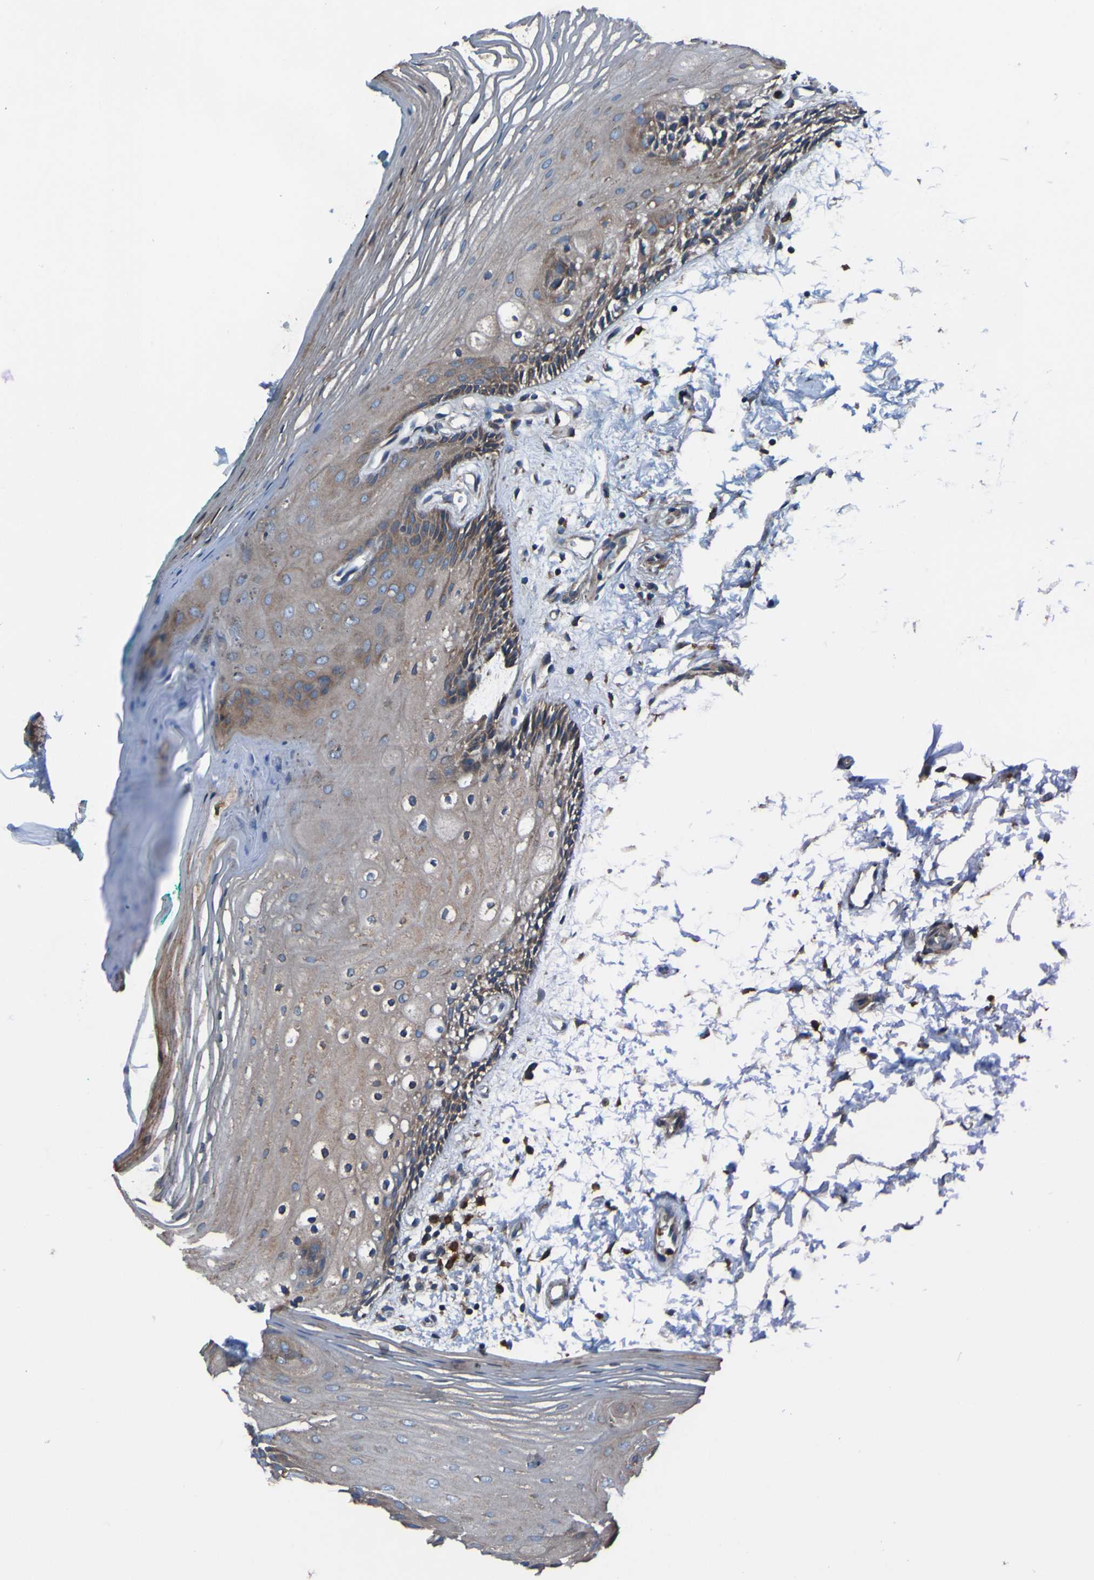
{"staining": {"intensity": "moderate", "quantity": "25%-75%", "location": "cytoplasmic/membranous"}, "tissue": "oral mucosa", "cell_type": "Squamous epithelial cells", "image_type": "normal", "snomed": [{"axis": "morphology", "description": "Normal tissue, NOS"}, {"axis": "topography", "description": "Skeletal muscle"}, {"axis": "topography", "description": "Oral tissue"}, {"axis": "topography", "description": "Peripheral nerve tissue"}], "caption": "Immunohistochemistry (IHC) photomicrograph of unremarkable human oral mucosa stained for a protein (brown), which displays medium levels of moderate cytoplasmic/membranous expression in about 25%-75% of squamous epithelial cells.", "gene": "RAB5B", "patient": {"sex": "female", "age": 84}}